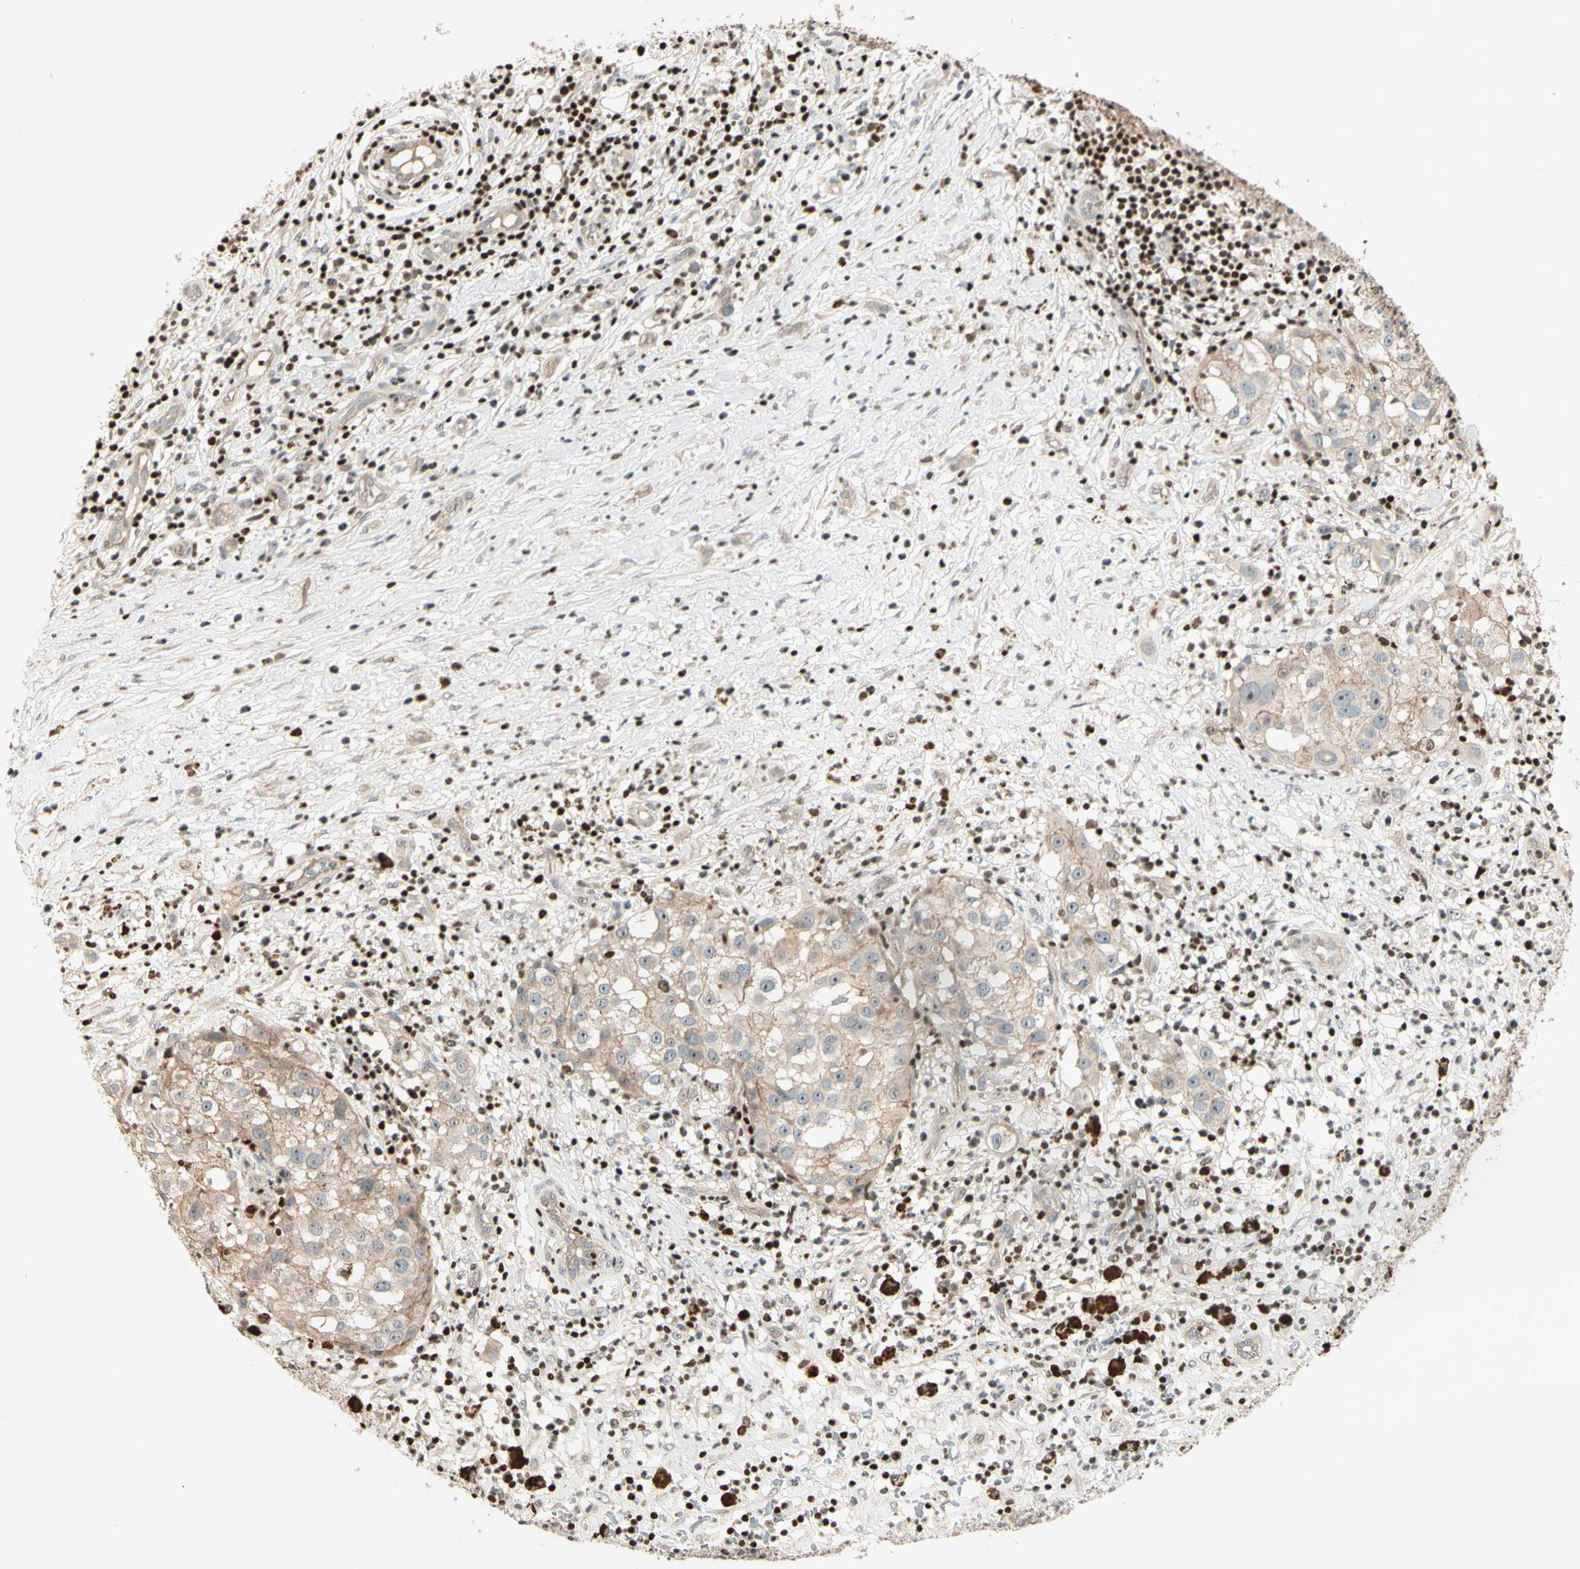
{"staining": {"intensity": "weak", "quantity": ">75%", "location": "cytoplasmic/membranous"}, "tissue": "melanoma", "cell_type": "Tumor cells", "image_type": "cancer", "snomed": [{"axis": "morphology", "description": "Necrosis, NOS"}, {"axis": "morphology", "description": "Malignant melanoma, NOS"}, {"axis": "topography", "description": "Skin"}], "caption": "A histopathology image showing weak cytoplasmic/membranous positivity in about >75% of tumor cells in melanoma, as visualized by brown immunohistochemical staining.", "gene": "NFYA", "patient": {"sex": "female", "age": 87}}